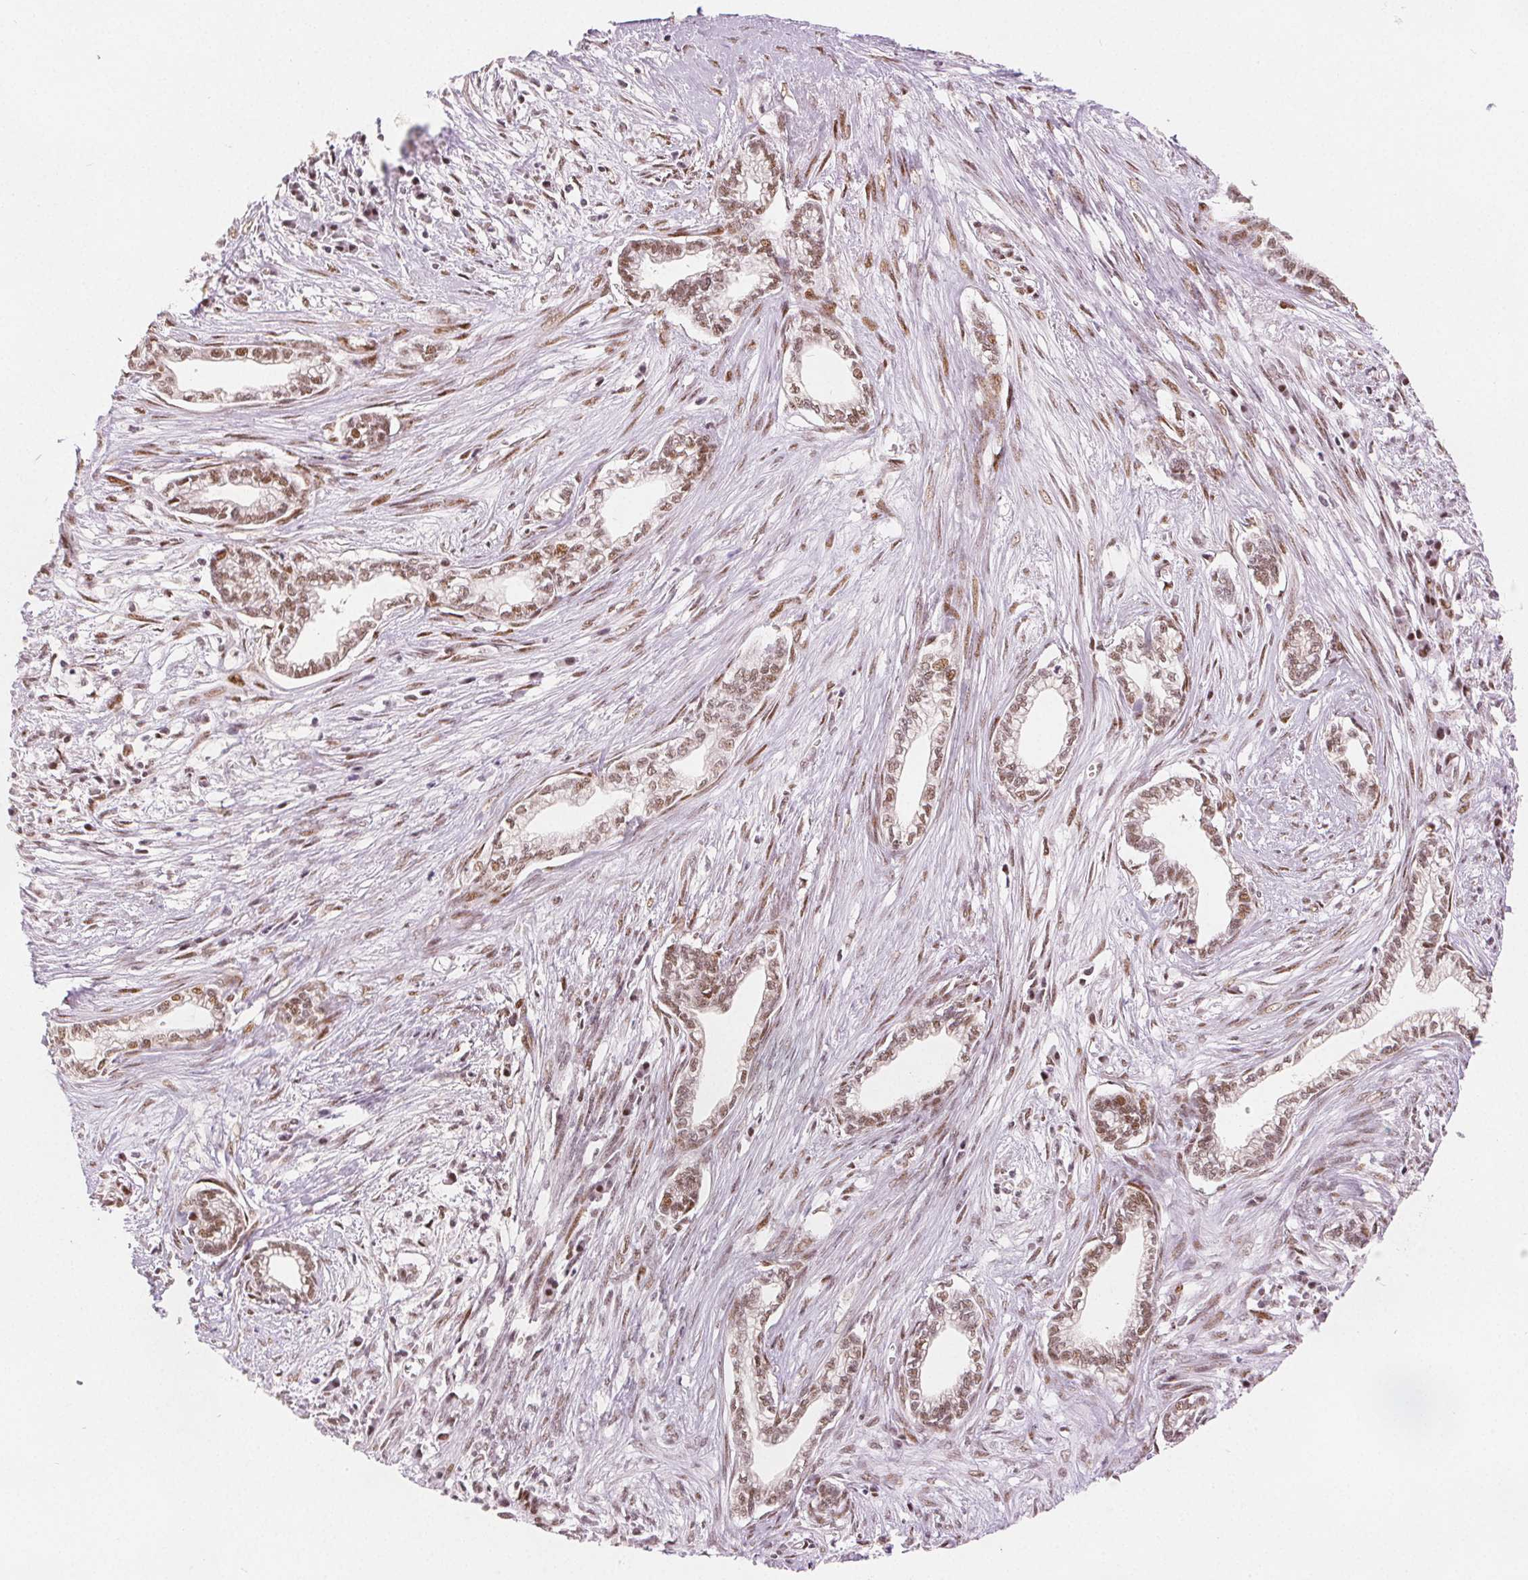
{"staining": {"intensity": "moderate", "quantity": ">75%", "location": "nuclear"}, "tissue": "cervical cancer", "cell_type": "Tumor cells", "image_type": "cancer", "snomed": [{"axis": "morphology", "description": "Adenocarcinoma, NOS"}, {"axis": "topography", "description": "Cervix"}], "caption": "Adenocarcinoma (cervical) tissue exhibits moderate nuclear expression in about >75% of tumor cells", "gene": "ZNF703", "patient": {"sex": "female", "age": 62}}